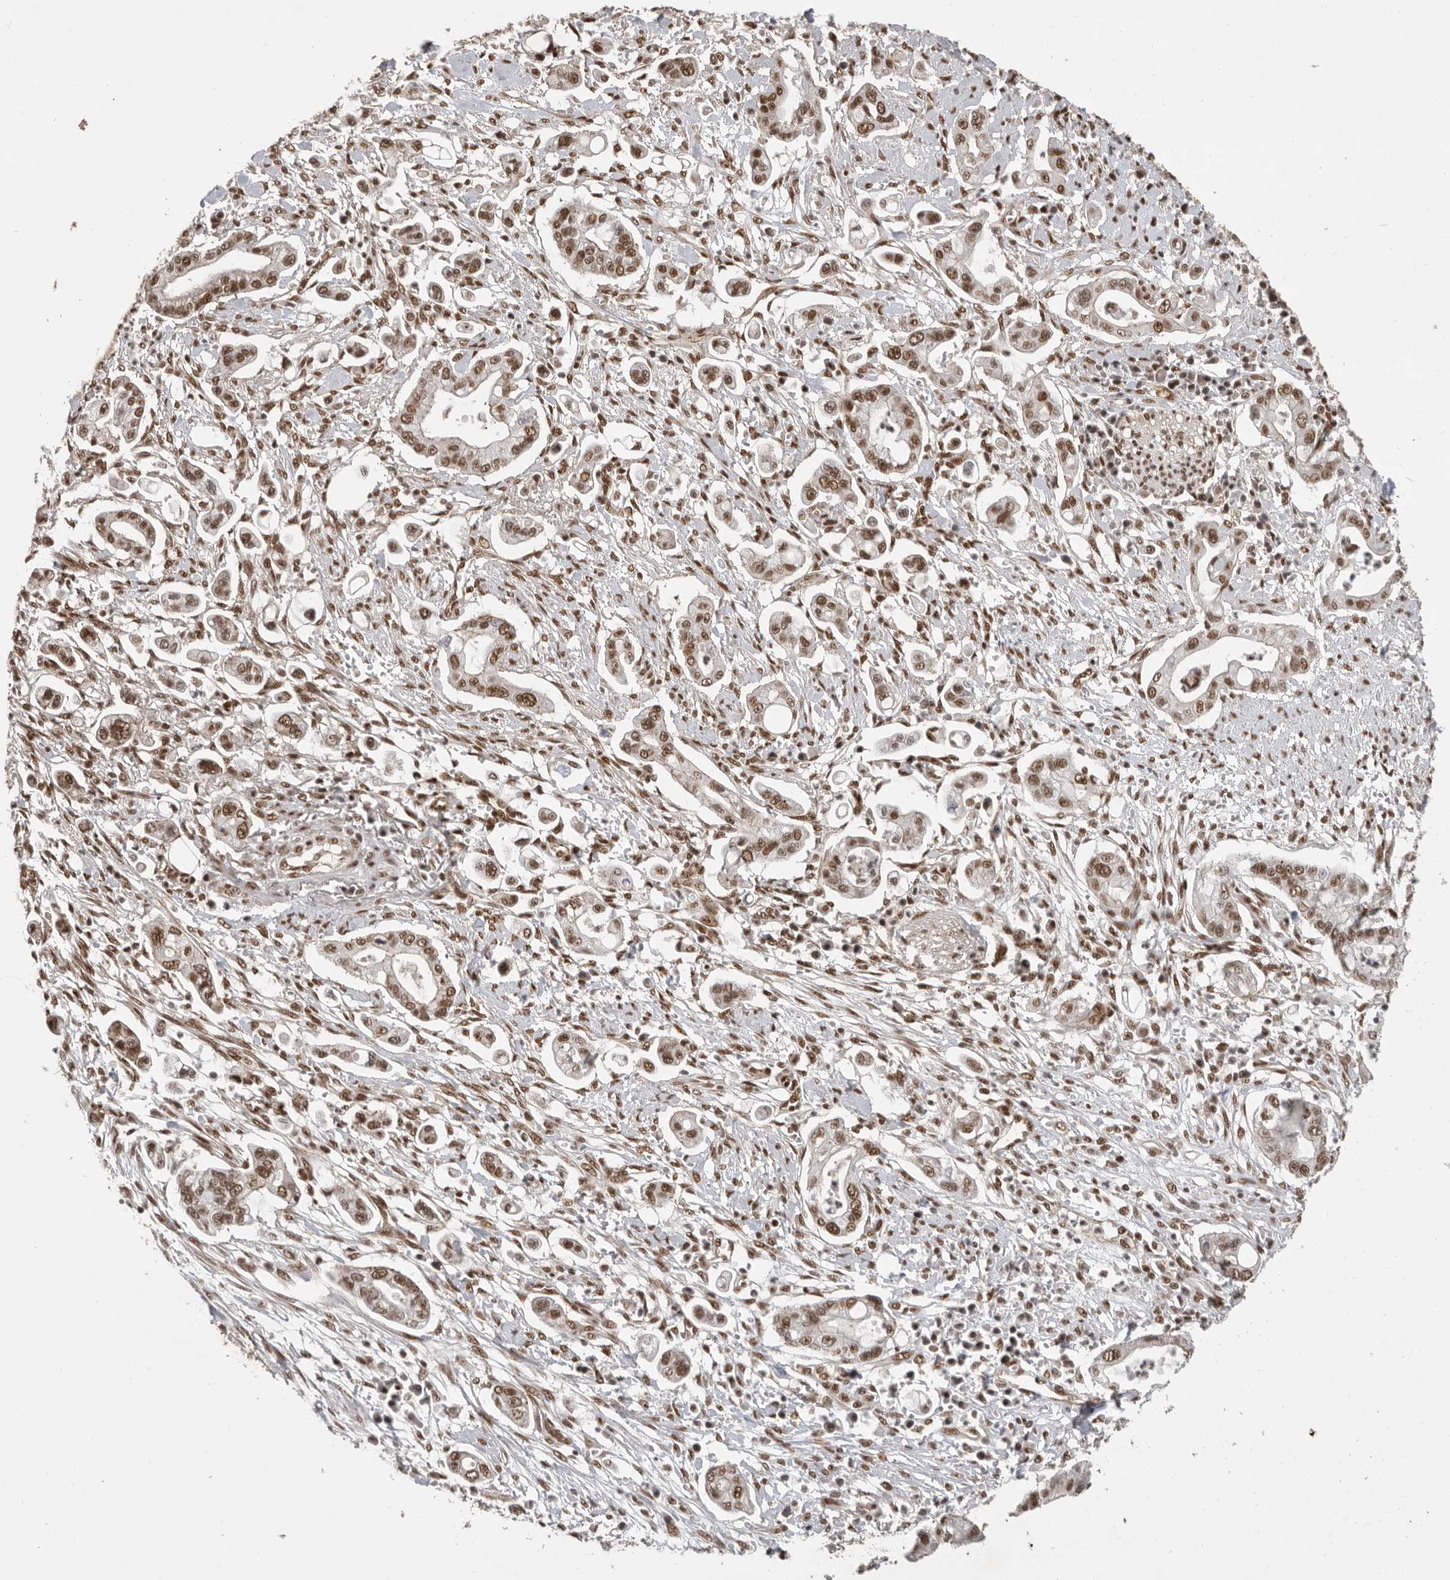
{"staining": {"intensity": "strong", "quantity": ">75%", "location": "nuclear"}, "tissue": "pancreatic cancer", "cell_type": "Tumor cells", "image_type": "cancer", "snomed": [{"axis": "morphology", "description": "Adenocarcinoma, NOS"}, {"axis": "topography", "description": "Pancreas"}], "caption": "Immunohistochemical staining of pancreatic cancer shows strong nuclear protein staining in approximately >75% of tumor cells. Using DAB (3,3'-diaminobenzidine) (brown) and hematoxylin (blue) stains, captured at high magnification using brightfield microscopy.", "gene": "CBLL1", "patient": {"sex": "male", "age": 68}}